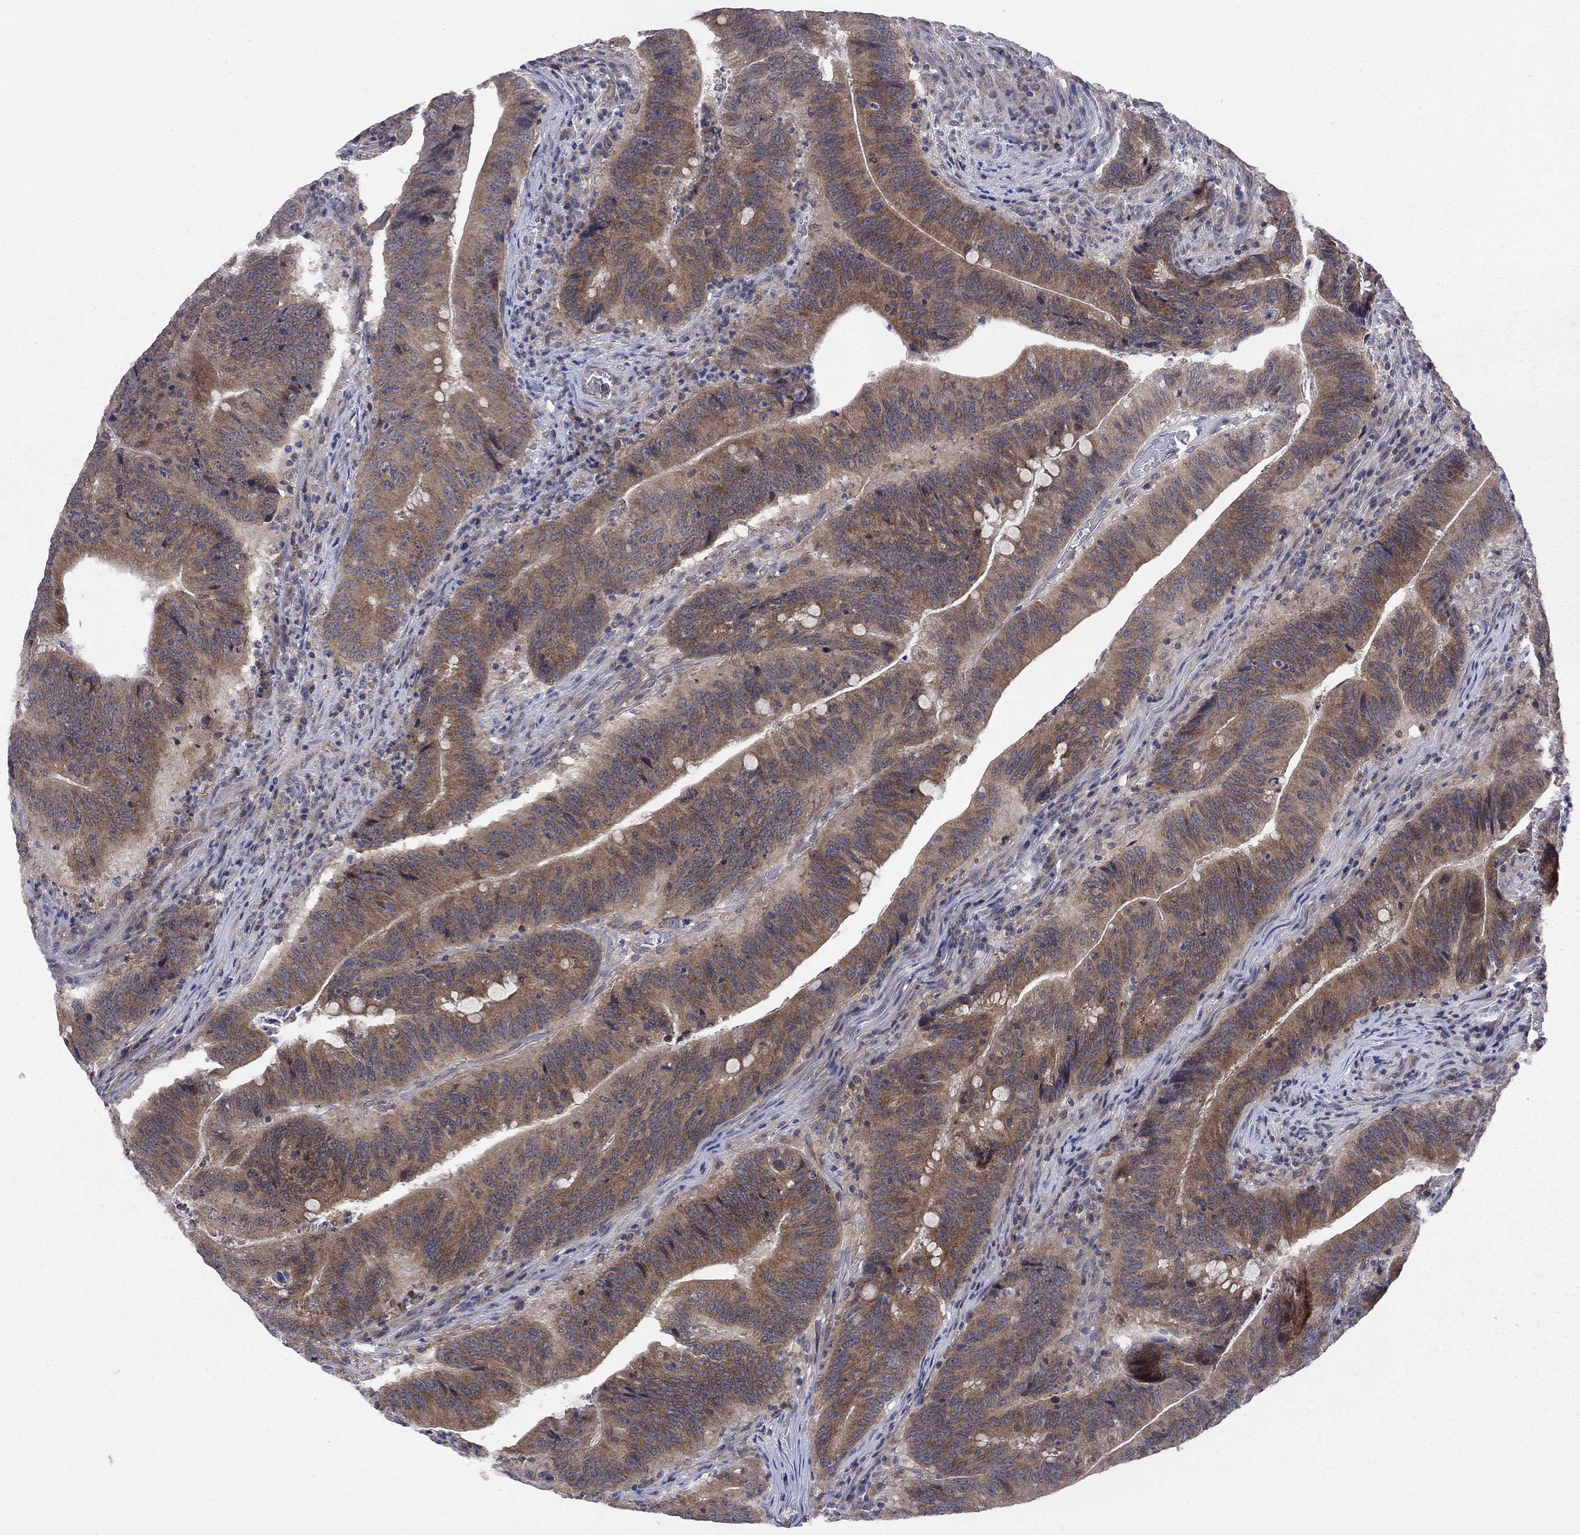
{"staining": {"intensity": "moderate", "quantity": ">75%", "location": "cytoplasmic/membranous"}, "tissue": "colorectal cancer", "cell_type": "Tumor cells", "image_type": "cancer", "snomed": [{"axis": "morphology", "description": "Adenocarcinoma, NOS"}, {"axis": "topography", "description": "Colon"}], "caption": "Immunohistochemical staining of human colorectal cancer shows medium levels of moderate cytoplasmic/membranous protein expression in about >75% of tumor cells.", "gene": "CNOT11", "patient": {"sex": "female", "age": 87}}